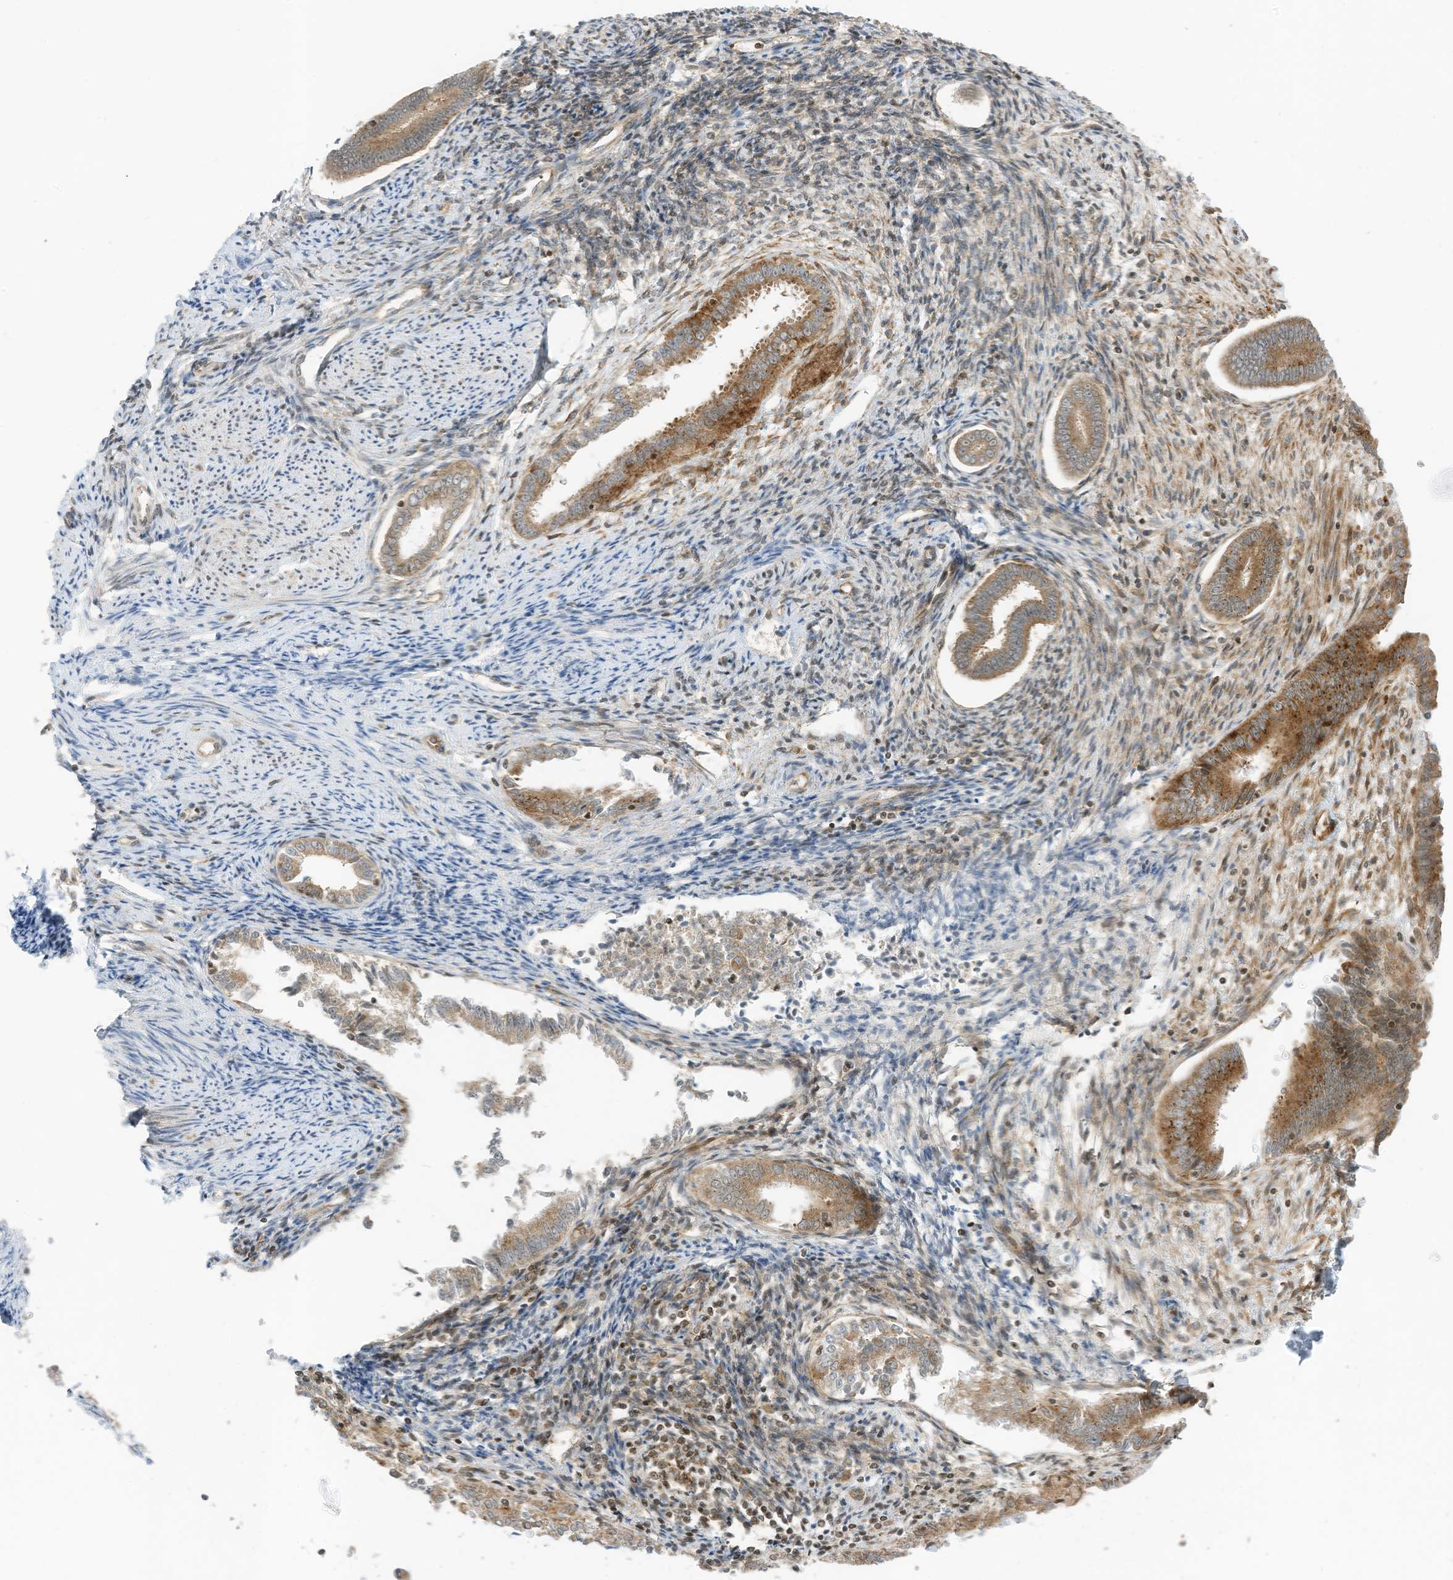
{"staining": {"intensity": "moderate", "quantity": "25%-75%", "location": "cytoplasmic/membranous,nuclear"}, "tissue": "endometrium", "cell_type": "Cells in endometrial stroma", "image_type": "normal", "snomed": [{"axis": "morphology", "description": "Normal tissue, NOS"}, {"axis": "topography", "description": "Endometrium"}], "caption": "Benign endometrium was stained to show a protein in brown. There is medium levels of moderate cytoplasmic/membranous,nuclear positivity in about 25%-75% of cells in endometrial stroma. (brown staining indicates protein expression, while blue staining denotes nuclei).", "gene": "EDF1", "patient": {"sex": "female", "age": 56}}